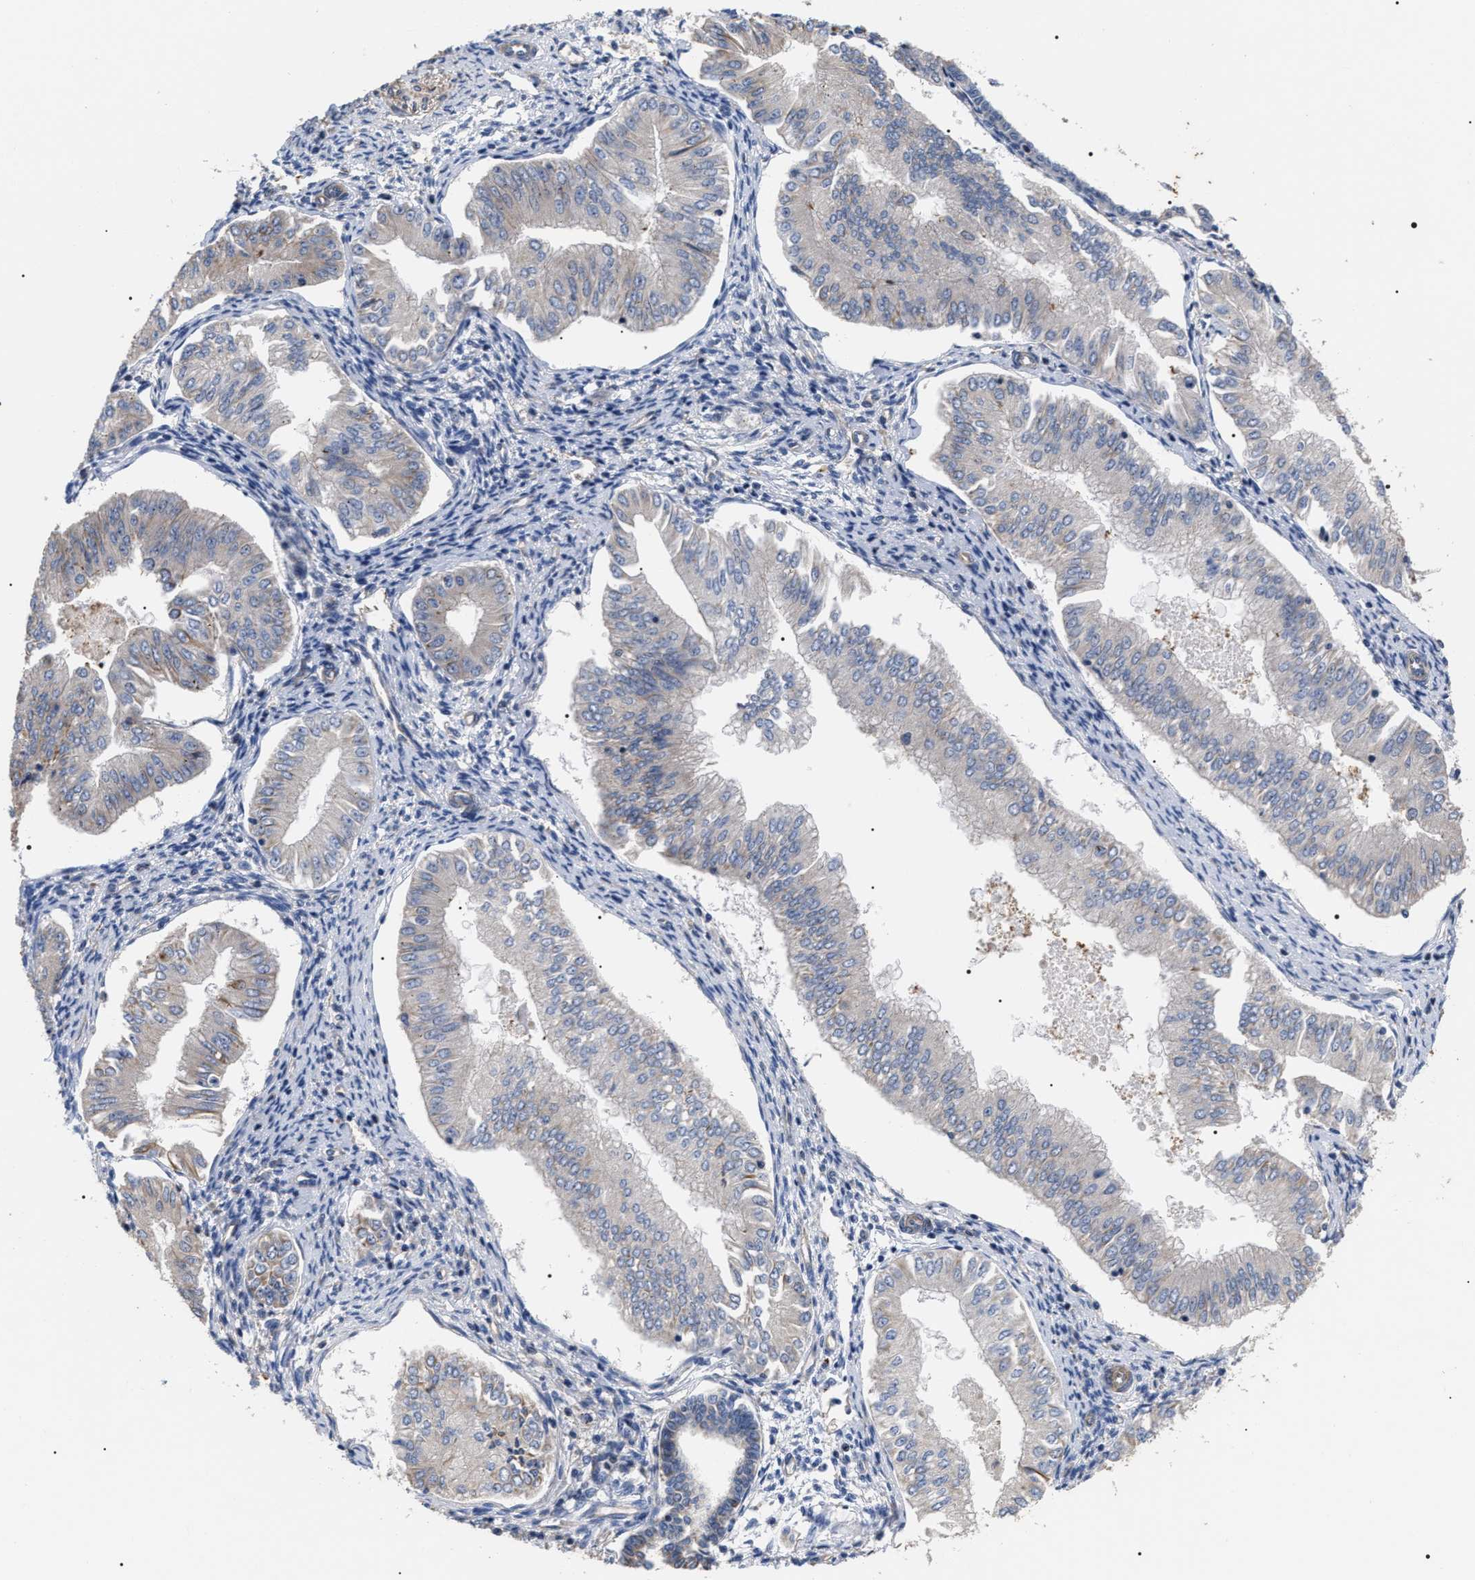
{"staining": {"intensity": "negative", "quantity": "none", "location": "none"}, "tissue": "endometrial cancer", "cell_type": "Tumor cells", "image_type": "cancer", "snomed": [{"axis": "morphology", "description": "Normal tissue, NOS"}, {"axis": "morphology", "description": "Adenocarcinoma, NOS"}, {"axis": "topography", "description": "Endometrium"}], "caption": "A high-resolution histopathology image shows immunohistochemistry (IHC) staining of endometrial cancer (adenocarcinoma), which exhibits no significant expression in tumor cells. The staining is performed using DAB brown chromogen with nuclei counter-stained in using hematoxylin.", "gene": "TSPAN33", "patient": {"sex": "female", "age": 53}}